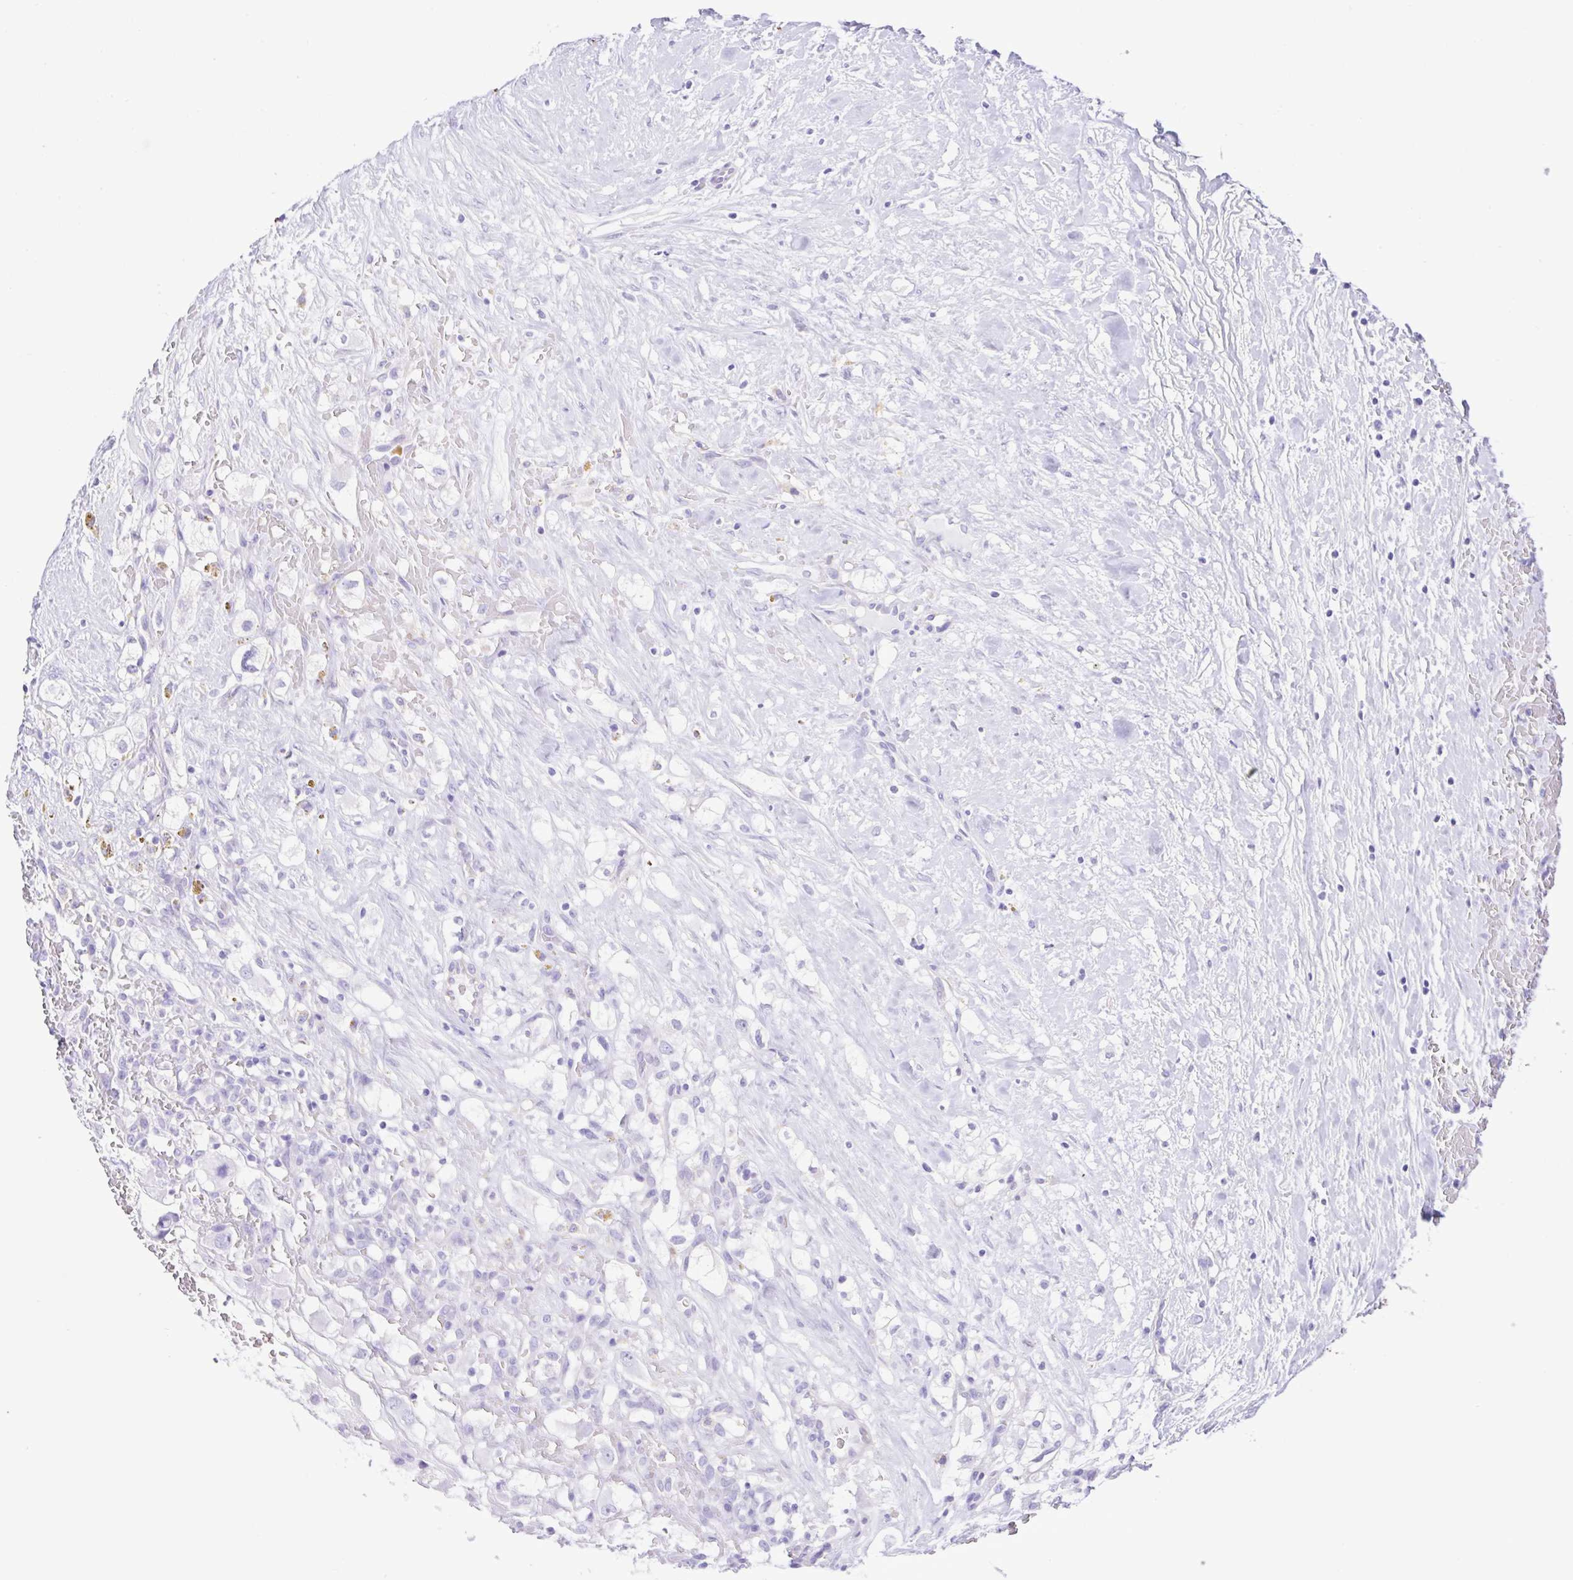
{"staining": {"intensity": "negative", "quantity": "none", "location": "none"}, "tissue": "renal cancer", "cell_type": "Tumor cells", "image_type": "cancer", "snomed": [{"axis": "morphology", "description": "Adenocarcinoma, NOS"}, {"axis": "topography", "description": "Kidney"}], "caption": "Micrograph shows no significant protein positivity in tumor cells of adenocarcinoma (renal).", "gene": "CYP11A1", "patient": {"sex": "male", "age": 59}}